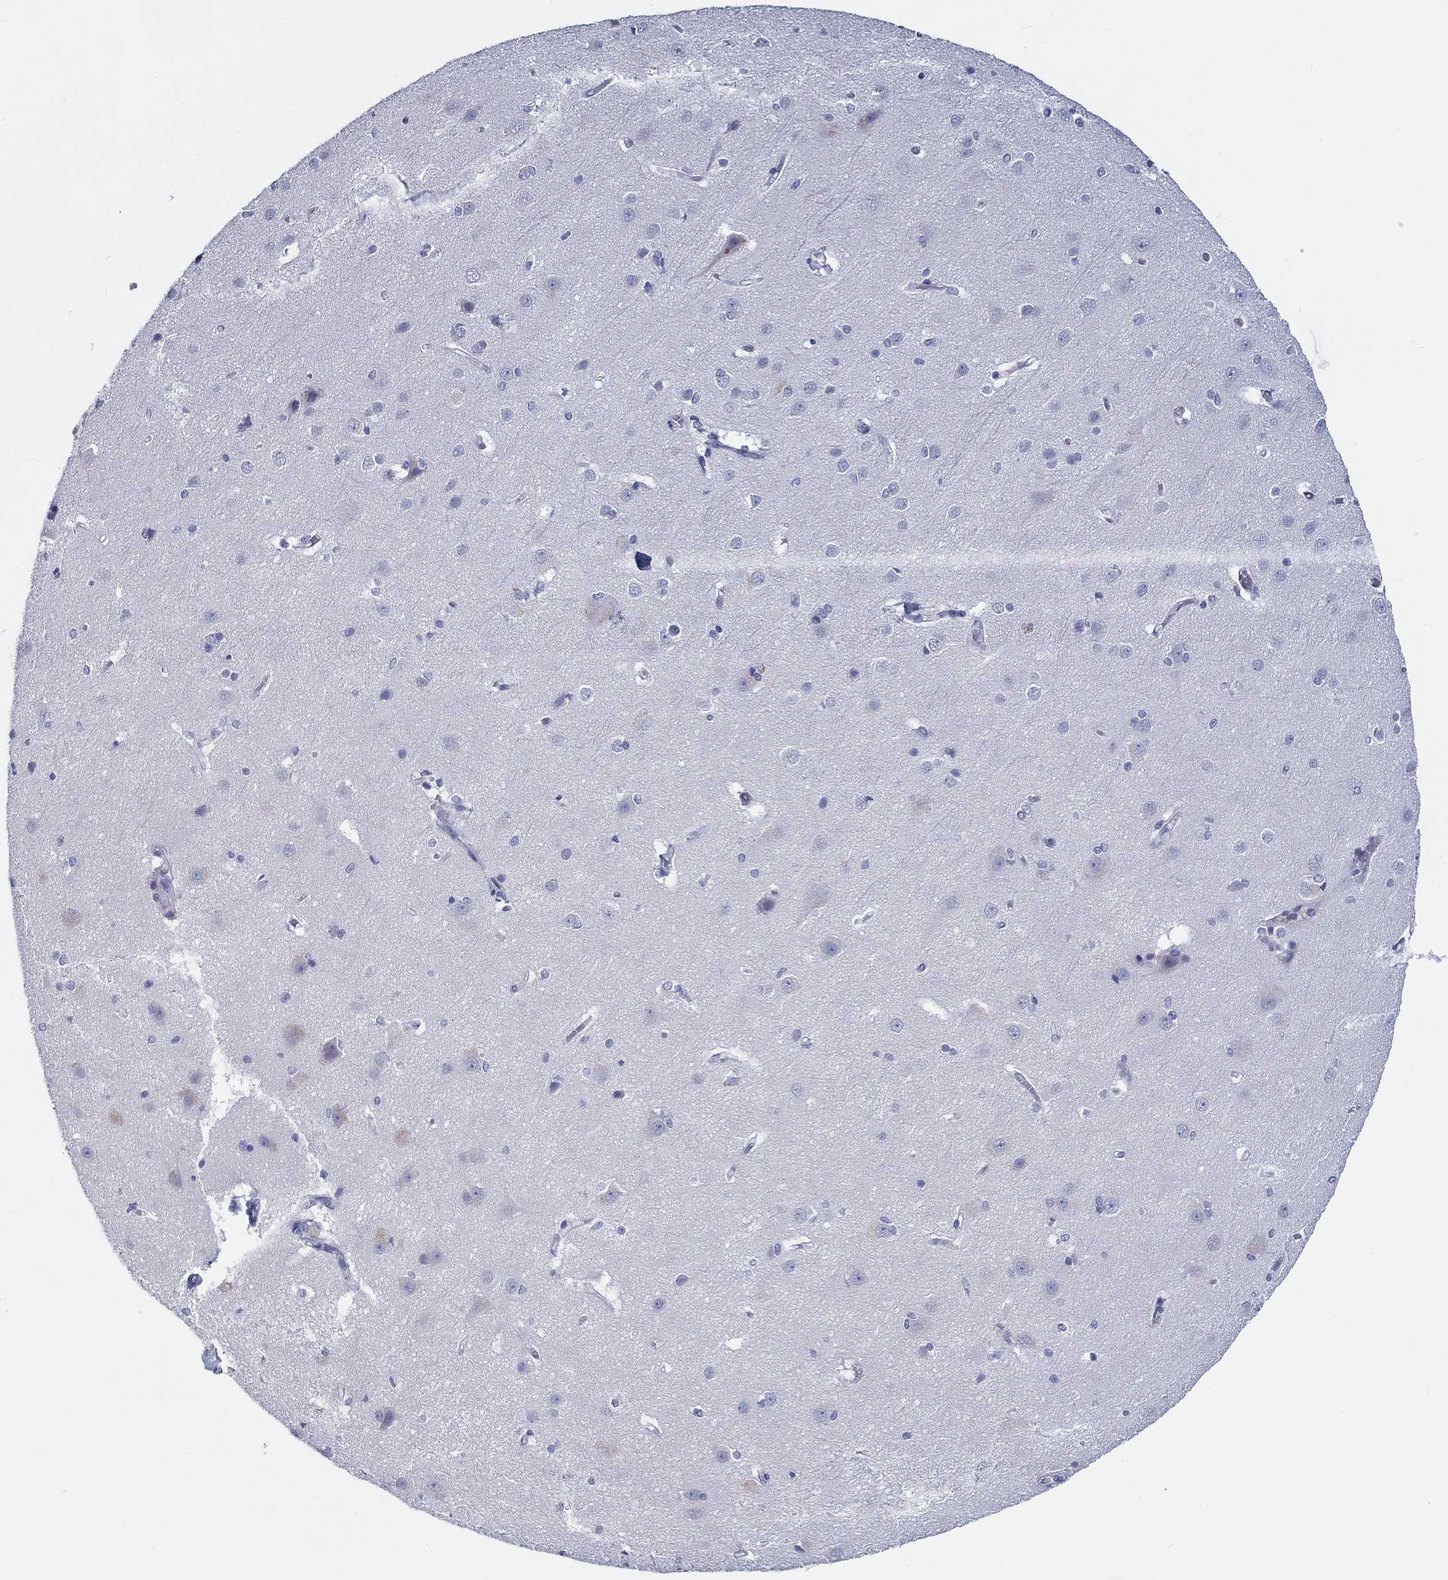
{"staining": {"intensity": "negative", "quantity": "none", "location": "none"}, "tissue": "cerebral cortex", "cell_type": "Endothelial cells", "image_type": "normal", "snomed": [{"axis": "morphology", "description": "Normal tissue, NOS"}, {"axis": "topography", "description": "Cerebral cortex"}], "caption": "Immunohistochemistry (IHC) of unremarkable human cerebral cortex reveals no positivity in endothelial cells. (Brightfield microscopy of DAB immunohistochemistry at high magnification).", "gene": "CRYGD", "patient": {"sex": "male", "age": 37}}